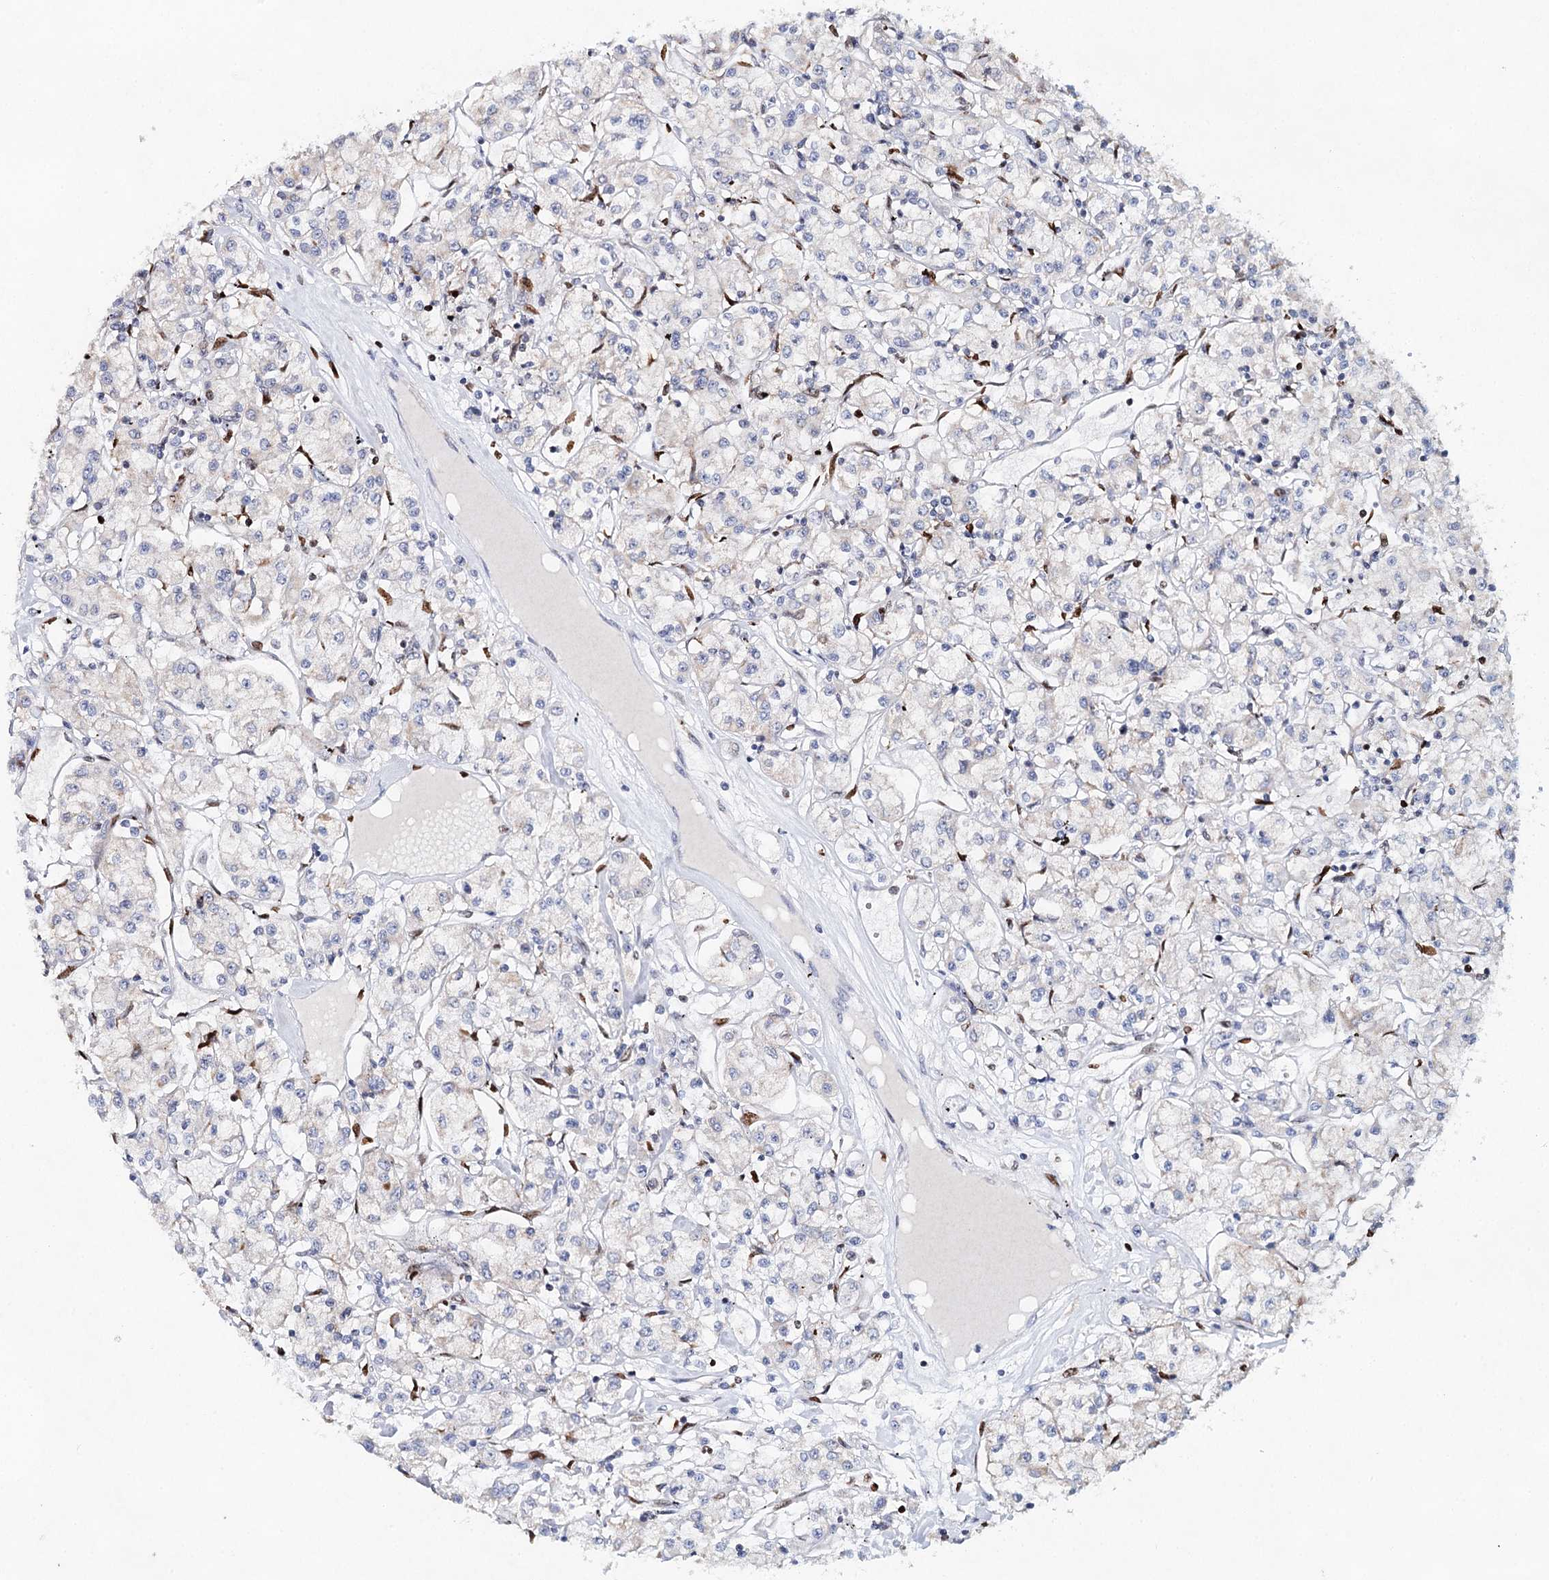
{"staining": {"intensity": "negative", "quantity": "none", "location": "none"}, "tissue": "renal cancer", "cell_type": "Tumor cells", "image_type": "cancer", "snomed": [{"axis": "morphology", "description": "Adenocarcinoma, NOS"}, {"axis": "topography", "description": "Kidney"}], "caption": "There is no significant expression in tumor cells of renal adenocarcinoma.", "gene": "XPO6", "patient": {"sex": "female", "age": 59}}